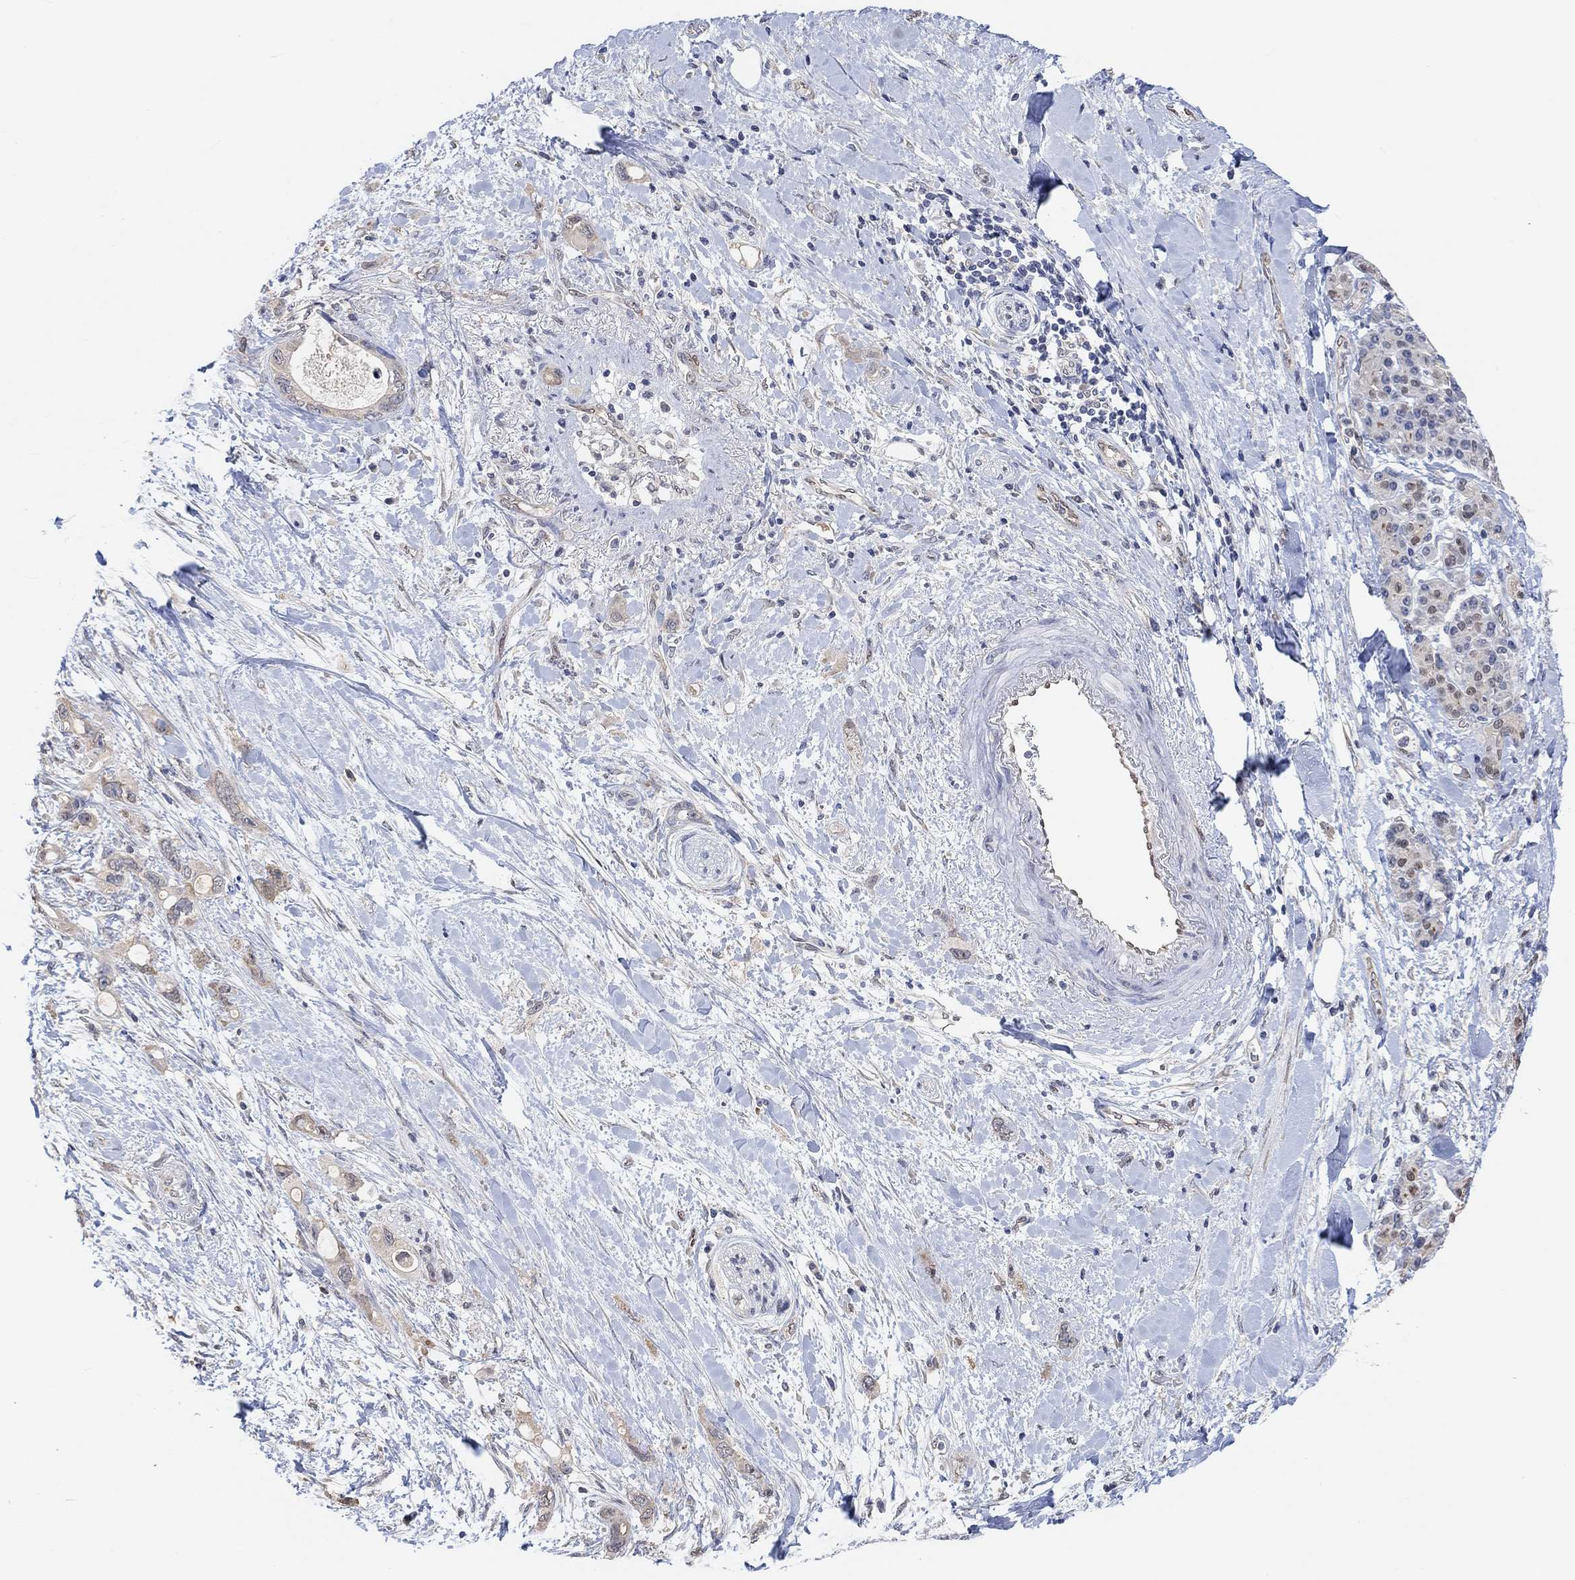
{"staining": {"intensity": "weak", "quantity": "<25%", "location": "cytoplasmic/membranous"}, "tissue": "pancreatic cancer", "cell_type": "Tumor cells", "image_type": "cancer", "snomed": [{"axis": "morphology", "description": "Adenocarcinoma, NOS"}, {"axis": "topography", "description": "Pancreas"}], "caption": "The immunohistochemistry (IHC) image has no significant expression in tumor cells of adenocarcinoma (pancreatic) tissue. (Stains: DAB (3,3'-diaminobenzidine) IHC with hematoxylin counter stain, Microscopy: brightfield microscopy at high magnification).", "gene": "MUC1", "patient": {"sex": "female", "age": 56}}